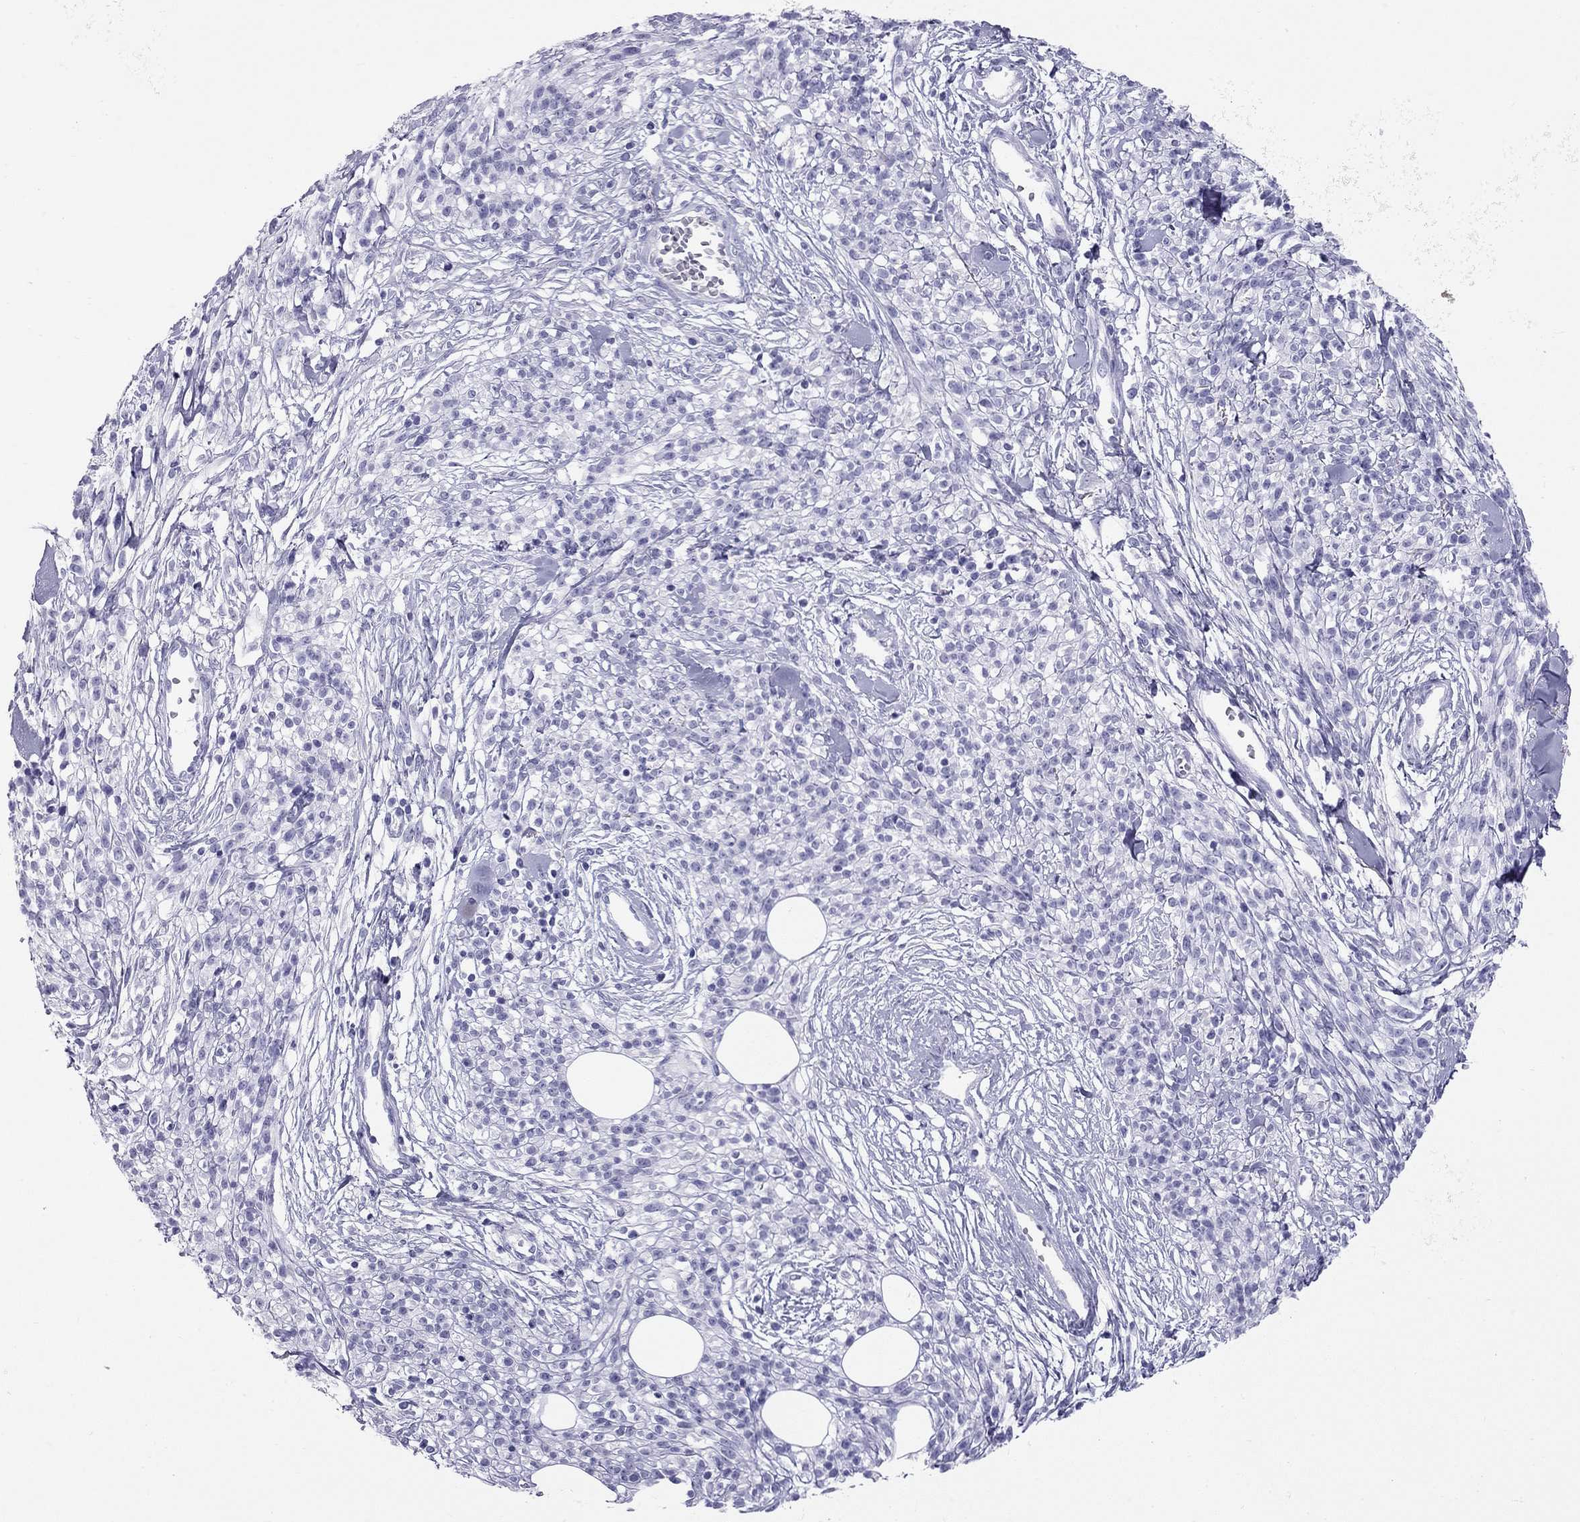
{"staining": {"intensity": "negative", "quantity": "none", "location": "none"}, "tissue": "melanoma", "cell_type": "Tumor cells", "image_type": "cancer", "snomed": [{"axis": "morphology", "description": "Malignant melanoma, NOS"}, {"axis": "topography", "description": "Skin"}, {"axis": "topography", "description": "Skin of trunk"}], "caption": "Tumor cells show no significant protein positivity in melanoma.", "gene": "TRPM3", "patient": {"sex": "male", "age": 74}}